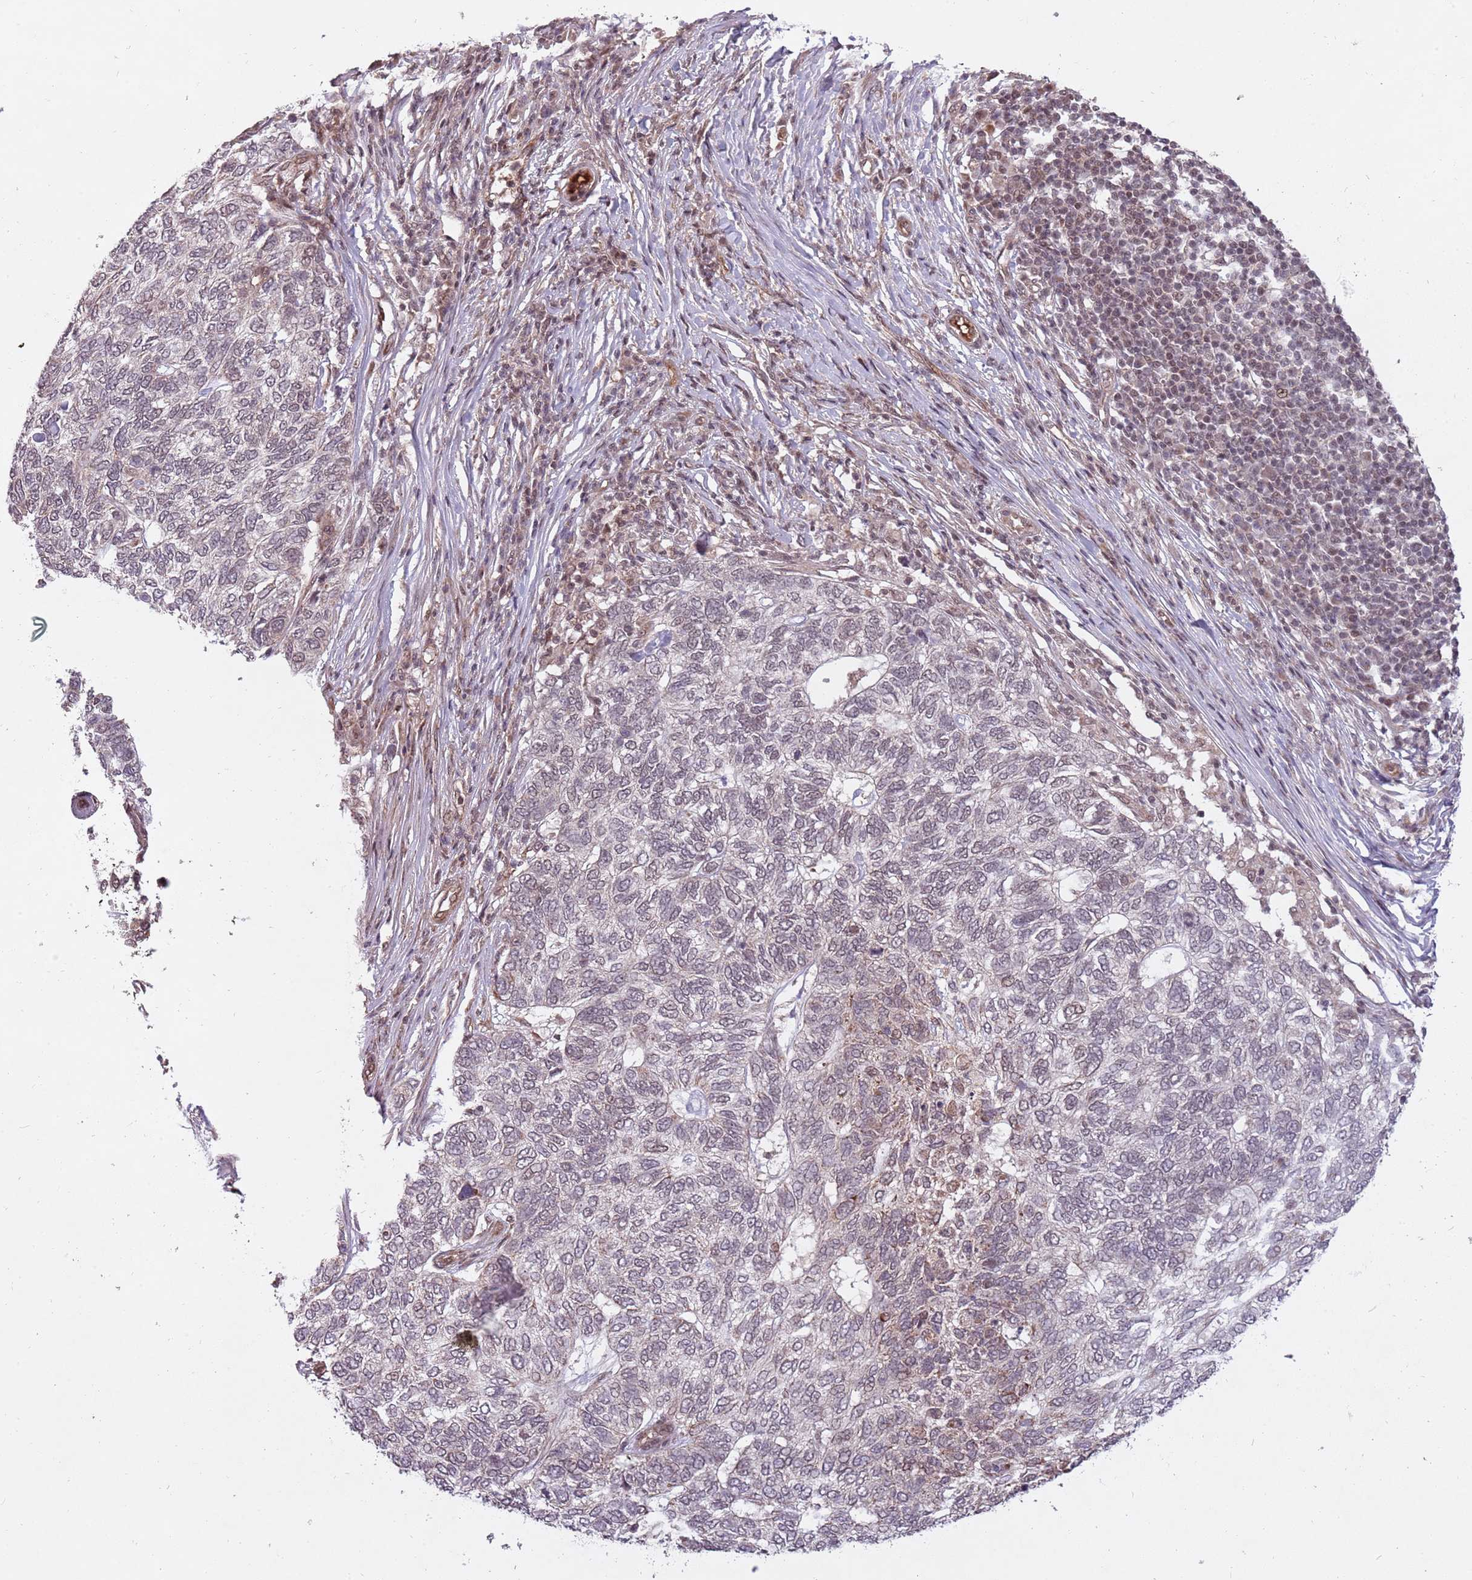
{"staining": {"intensity": "weak", "quantity": "<25%", "location": "nuclear"}, "tissue": "skin cancer", "cell_type": "Tumor cells", "image_type": "cancer", "snomed": [{"axis": "morphology", "description": "Basal cell carcinoma"}, {"axis": "topography", "description": "Skin"}], "caption": "Immunohistochemical staining of human skin cancer displays no significant staining in tumor cells. The staining is performed using DAB brown chromogen with nuclei counter-stained in using hematoxylin.", "gene": "SUDS3", "patient": {"sex": "female", "age": 65}}